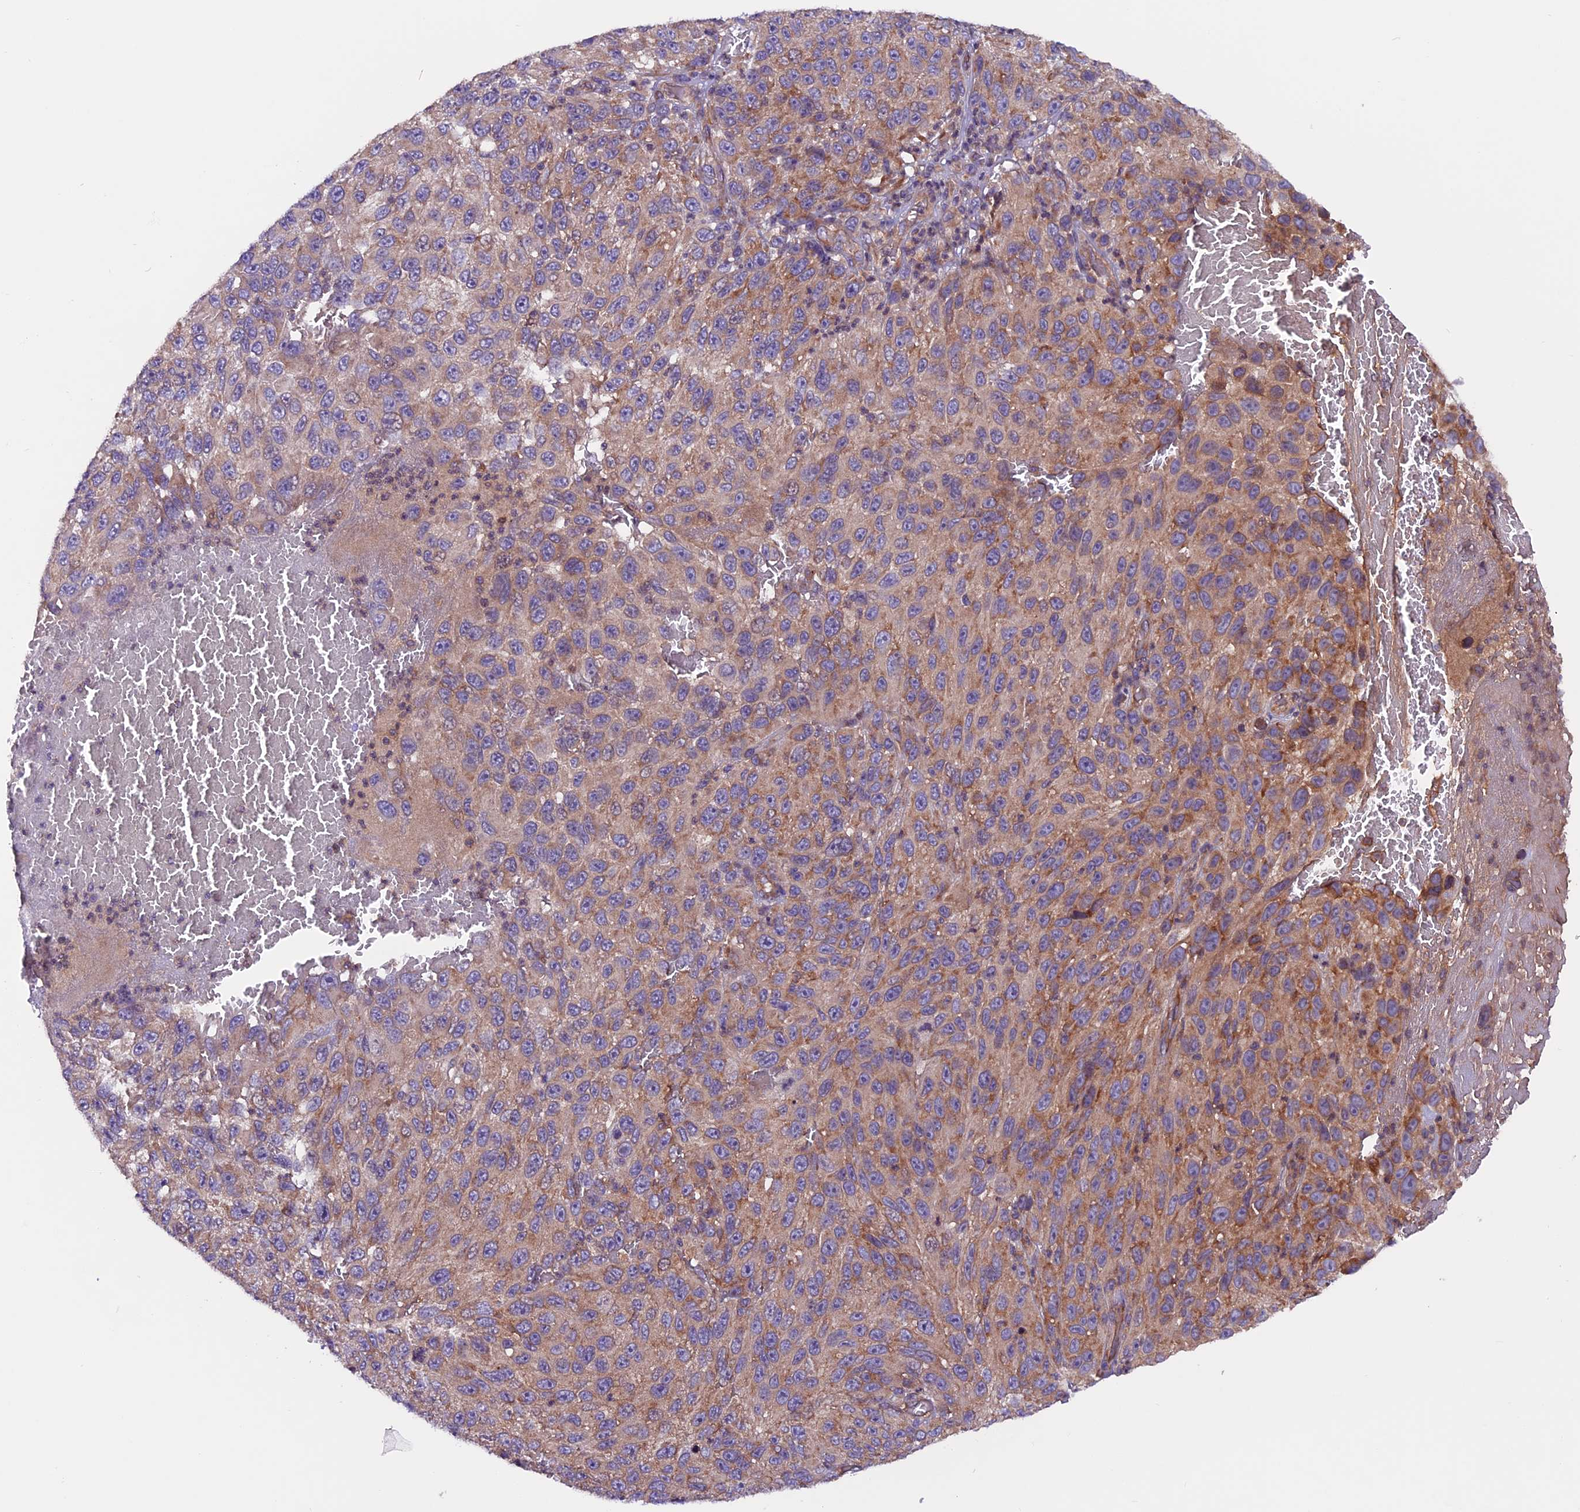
{"staining": {"intensity": "moderate", "quantity": "25%-75%", "location": "cytoplasmic/membranous"}, "tissue": "melanoma", "cell_type": "Tumor cells", "image_type": "cancer", "snomed": [{"axis": "morphology", "description": "Normal tissue, NOS"}, {"axis": "morphology", "description": "Malignant melanoma, NOS"}, {"axis": "topography", "description": "Skin"}], "caption": "Immunohistochemical staining of melanoma displays medium levels of moderate cytoplasmic/membranous positivity in about 25%-75% of tumor cells.", "gene": "ZNF598", "patient": {"sex": "female", "age": 96}}